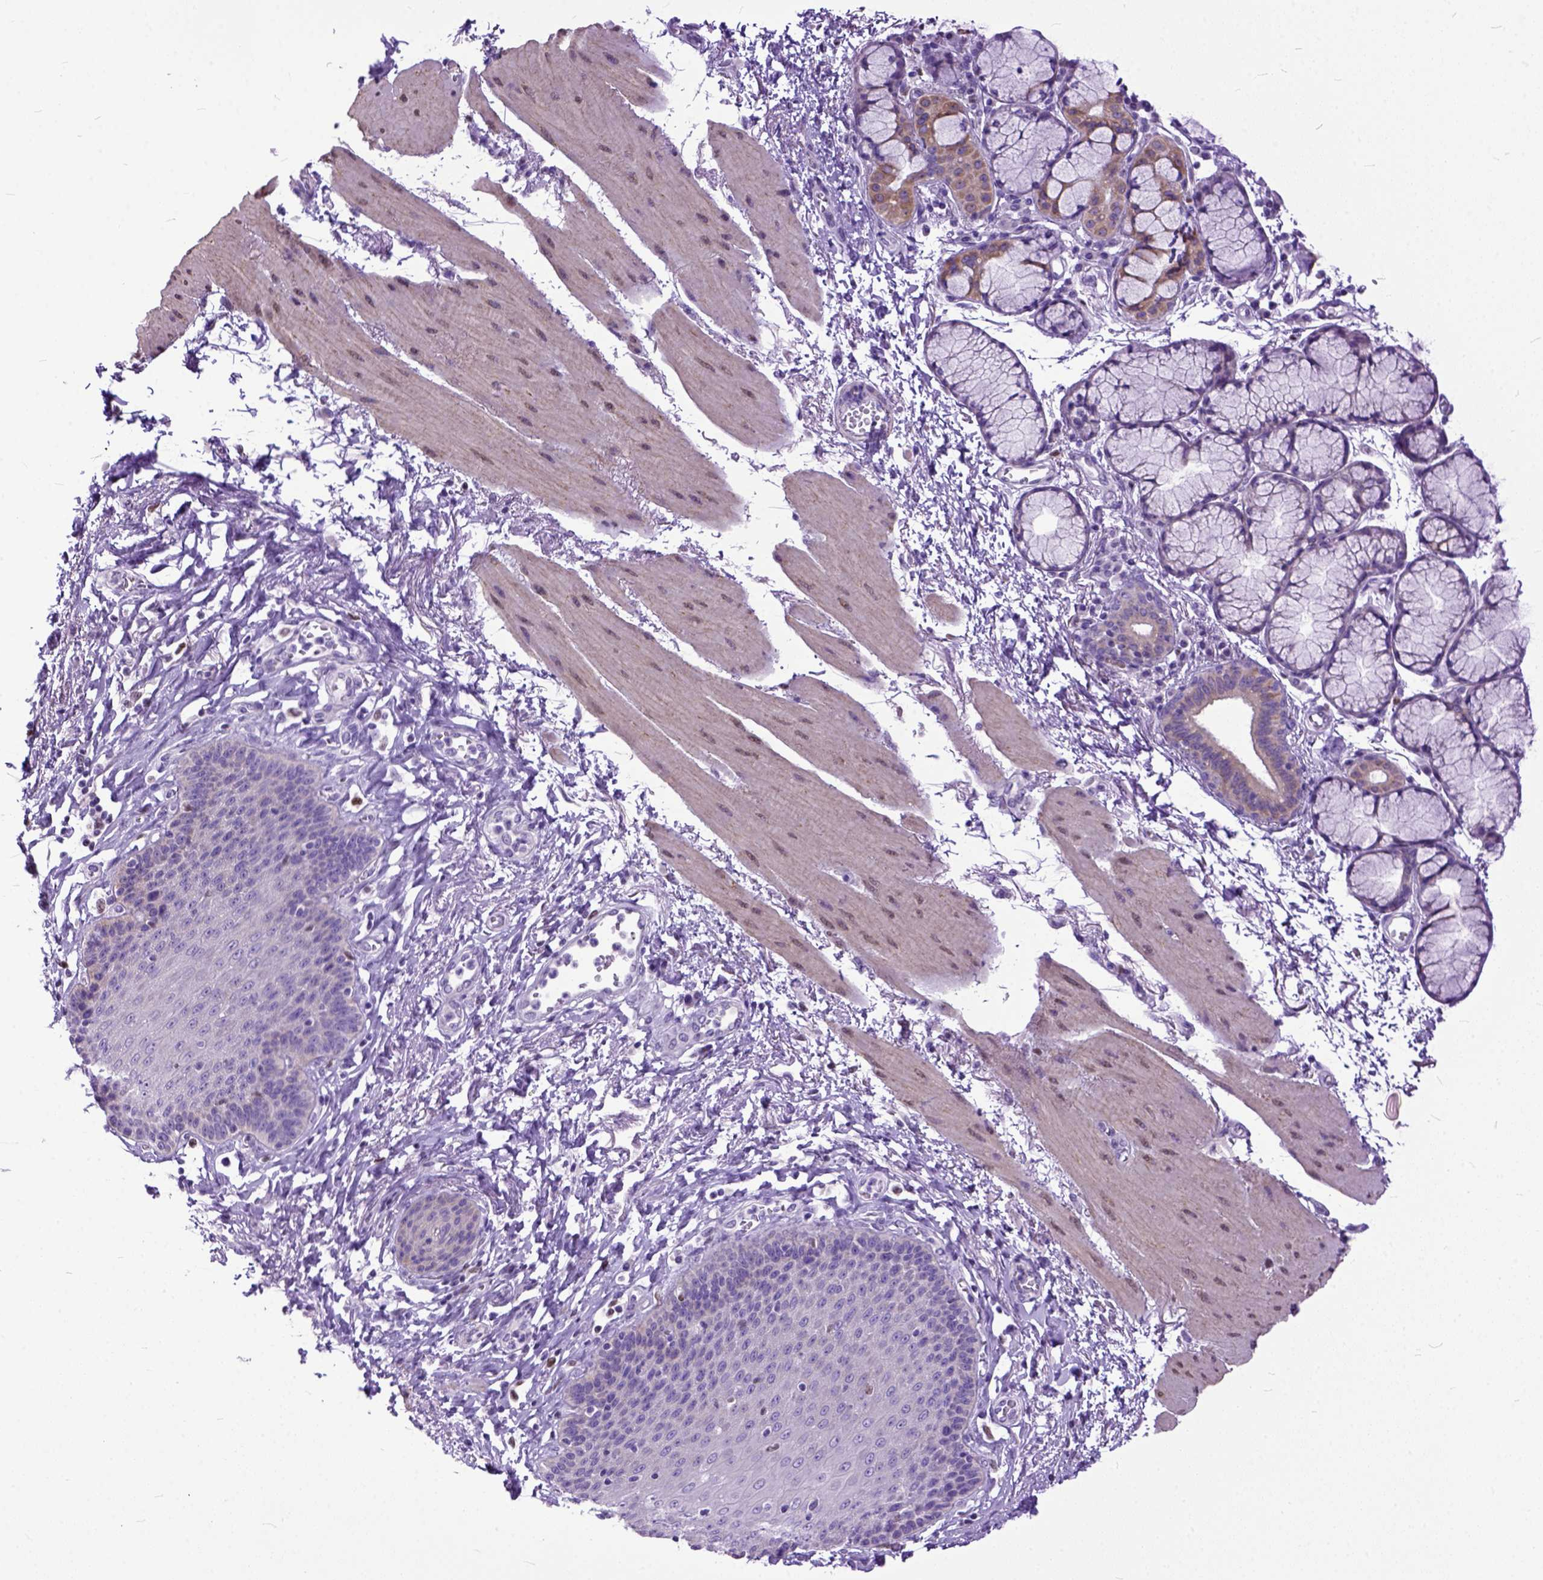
{"staining": {"intensity": "negative", "quantity": "none", "location": "none"}, "tissue": "esophagus", "cell_type": "Squamous epithelial cells", "image_type": "normal", "snomed": [{"axis": "morphology", "description": "Normal tissue, NOS"}, {"axis": "topography", "description": "Esophagus"}], "caption": "An immunohistochemistry histopathology image of benign esophagus is shown. There is no staining in squamous epithelial cells of esophagus.", "gene": "CRB1", "patient": {"sex": "female", "age": 81}}